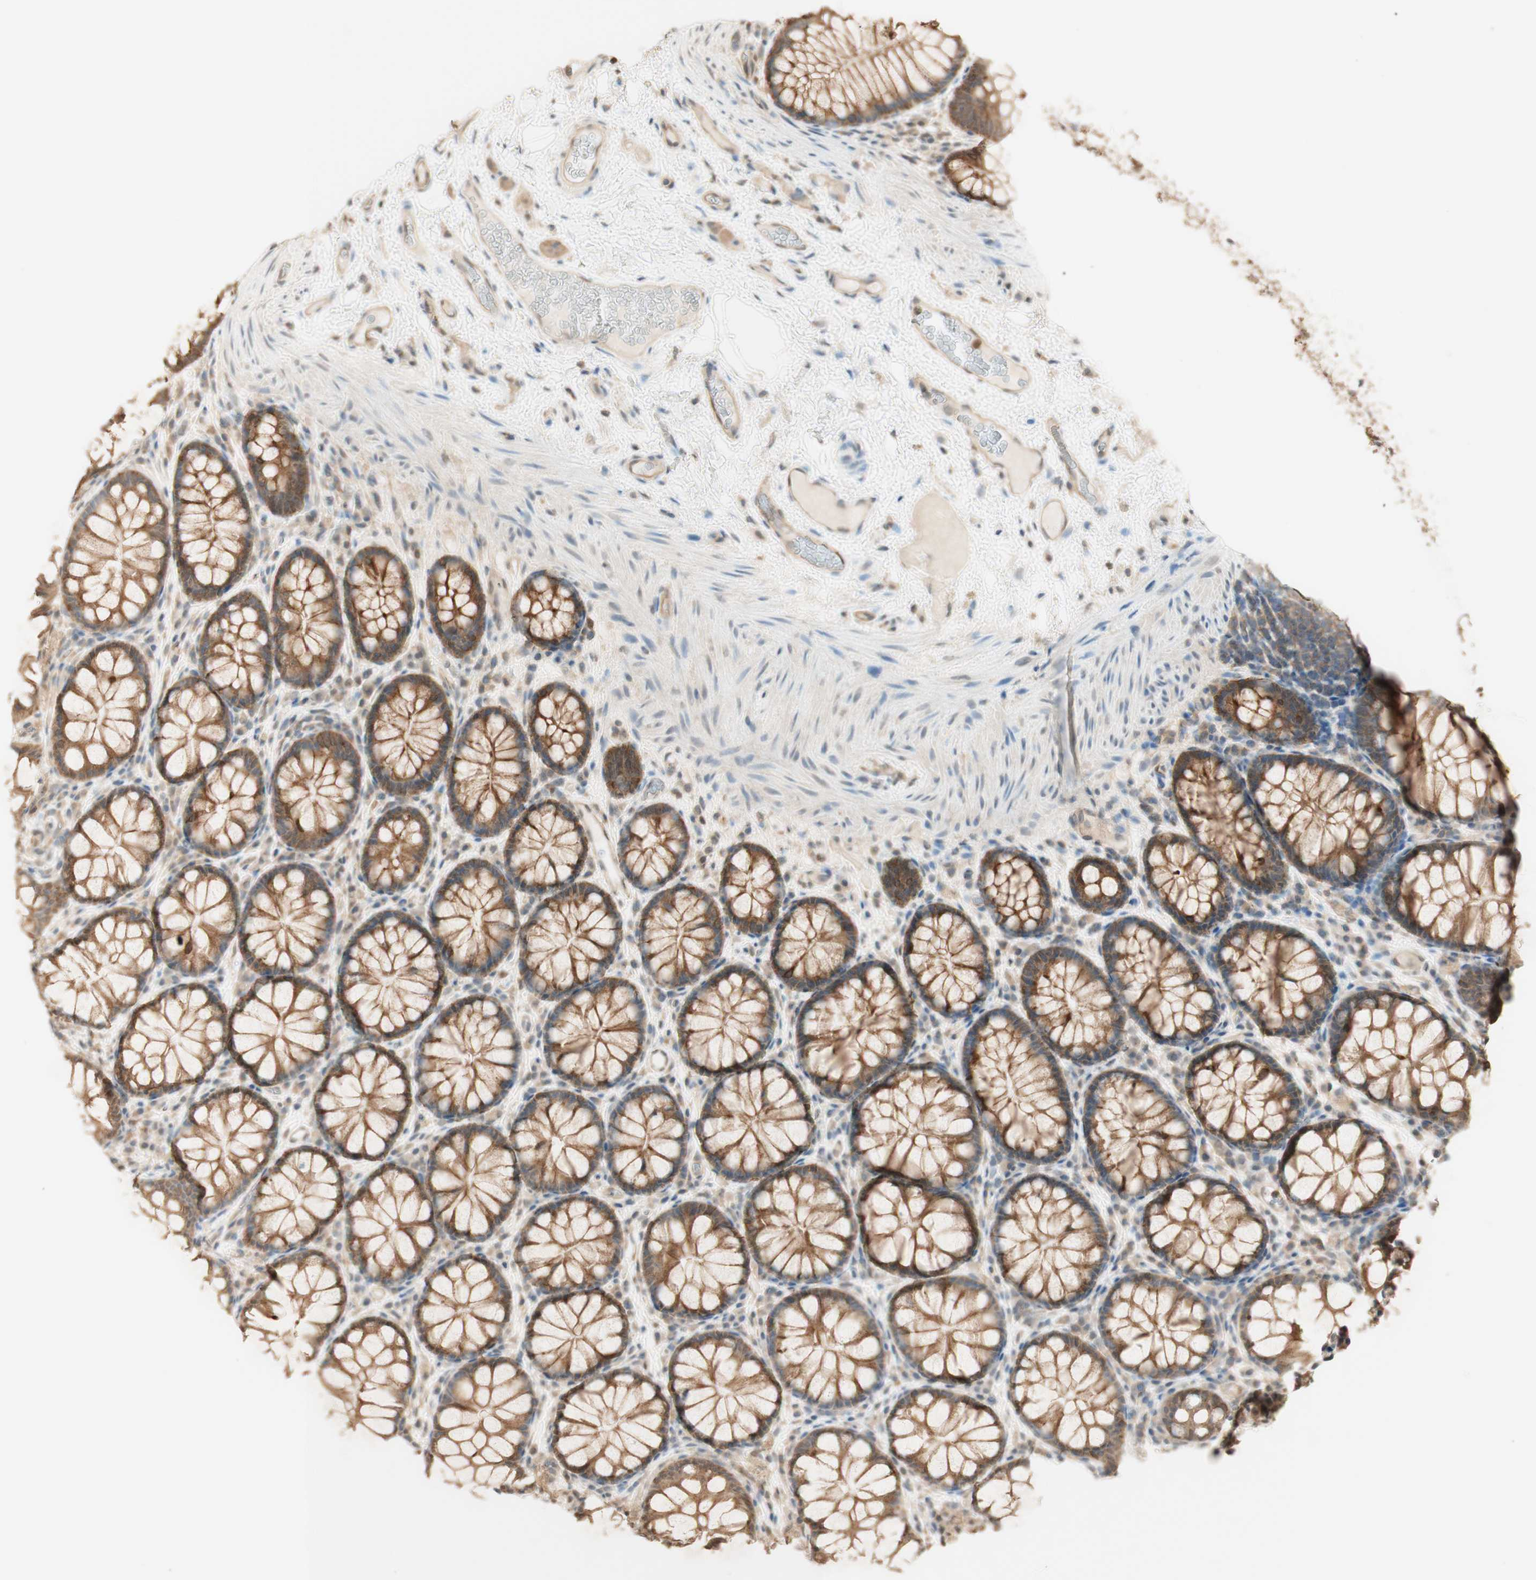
{"staining": {"intensity": "weak", "quantity": ">75%", "location": "cytoplasmic/membranous"}, "tissue": "colon", "cell_type": "Endothelial cells", "image_type": "normal", "snomed": [{"axis": "morphology", "description": "Normal tissue, NOS"}, {"axis": "topography", "description": "Colon"}], "caption": "Protein staining by immunohistochemistry (IHC) demonstrates weak cytoplasmic/membranous staining in approximately >75% of endothelial cells in unremarkable colon. (Stains: DAB in brown, nuclei in blue, Microscopy: brightfield microscopy at high magnification).", "gene": "SPINT2", "patient": {"sex": "female", "age": 55}}